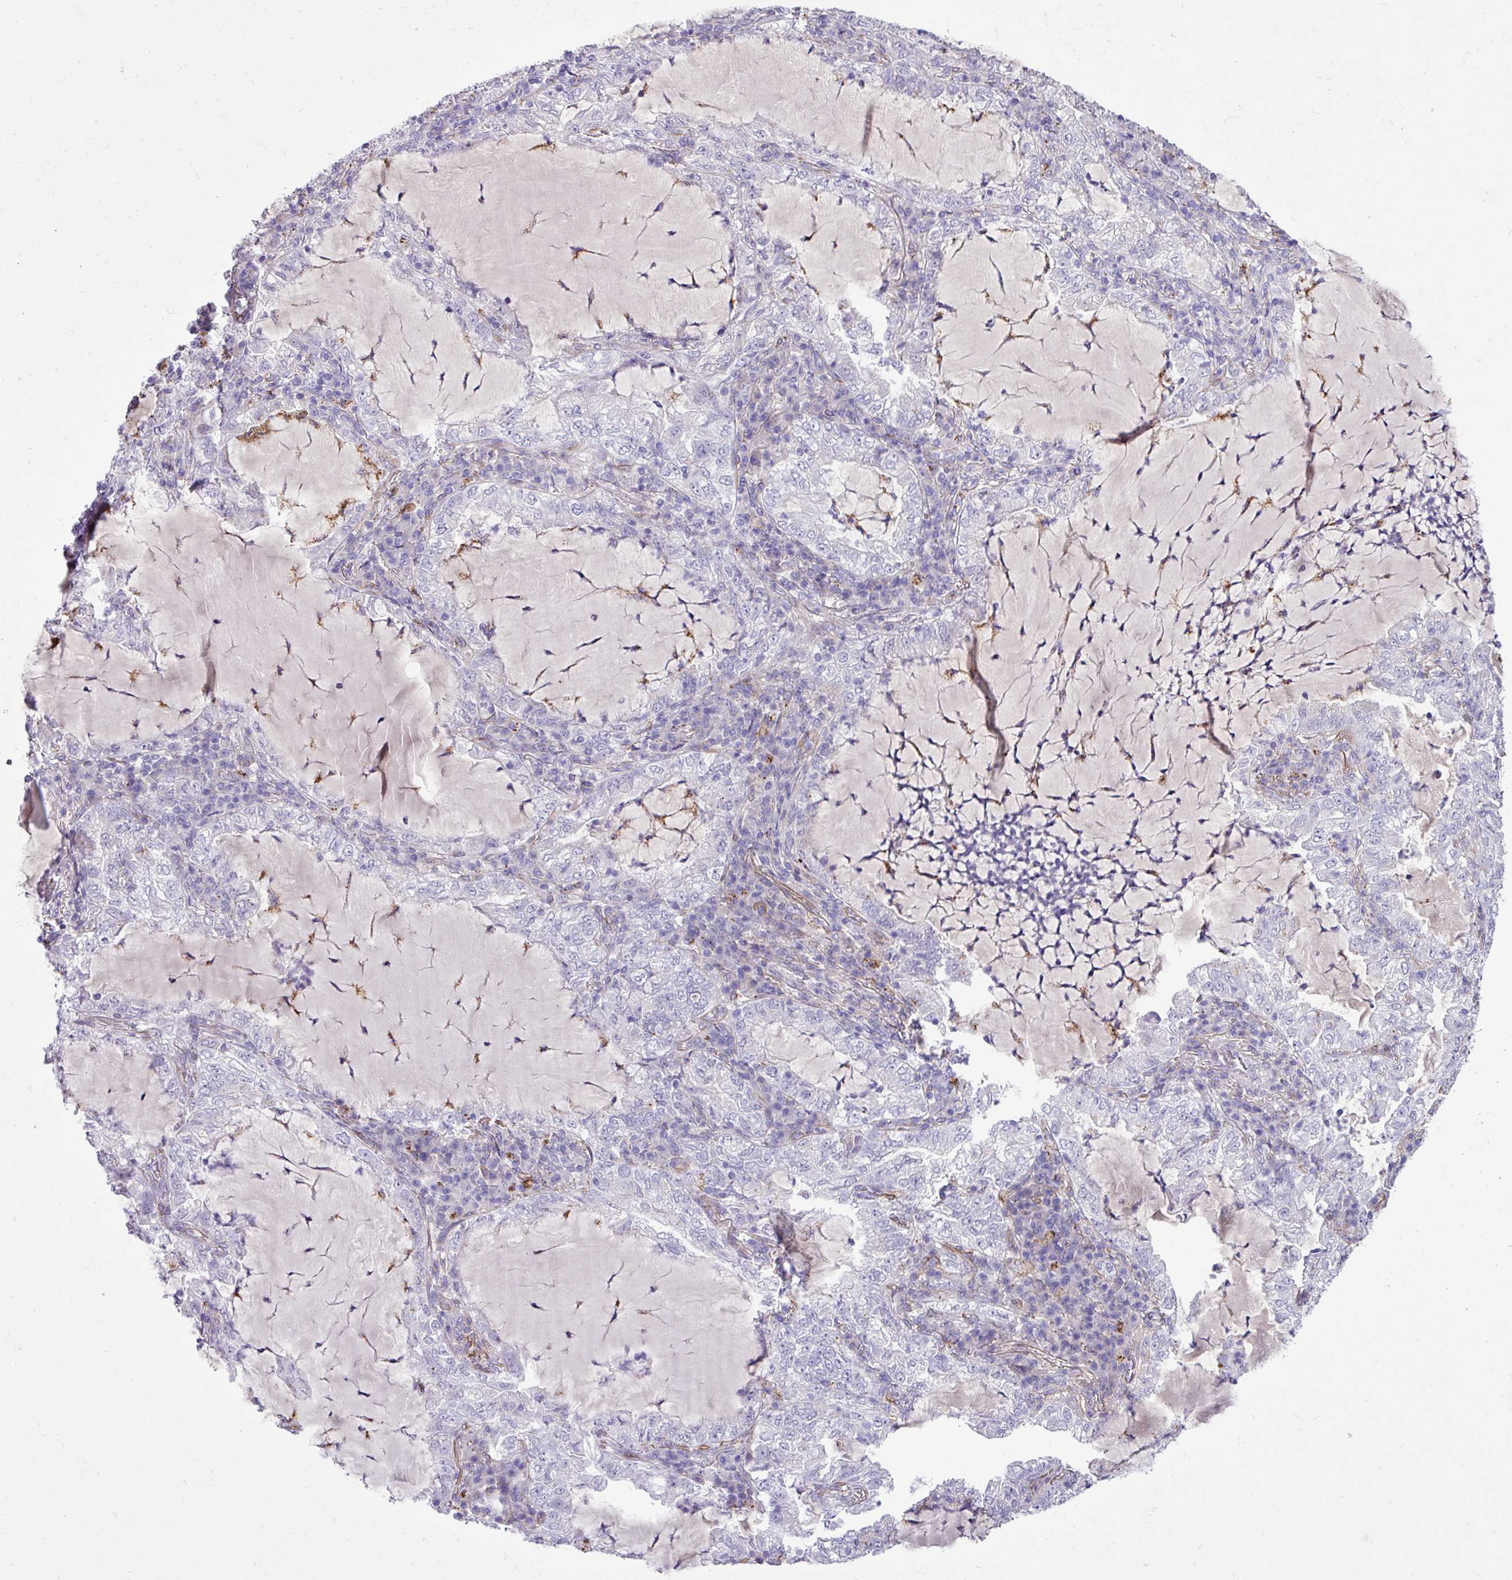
{"staining": {"intensity": "negative", "quantity": "none", "location": "none"}, "tissue": "lung cancer", "cell_type": "Tumor cells", "image_type": "cancer", "snomed": [{"axis": "morphology", "description": "Adenocarcinoma, NOS"}, {"axis": "topography", "description": "Lung"}], "caption": "Lung cancer (adenocarcinoma) was stained to show a protein in brown. There is no significant positivity in tumor cells.", "gene": "CD248", "patient": {"sex": "female", "age": 73}}